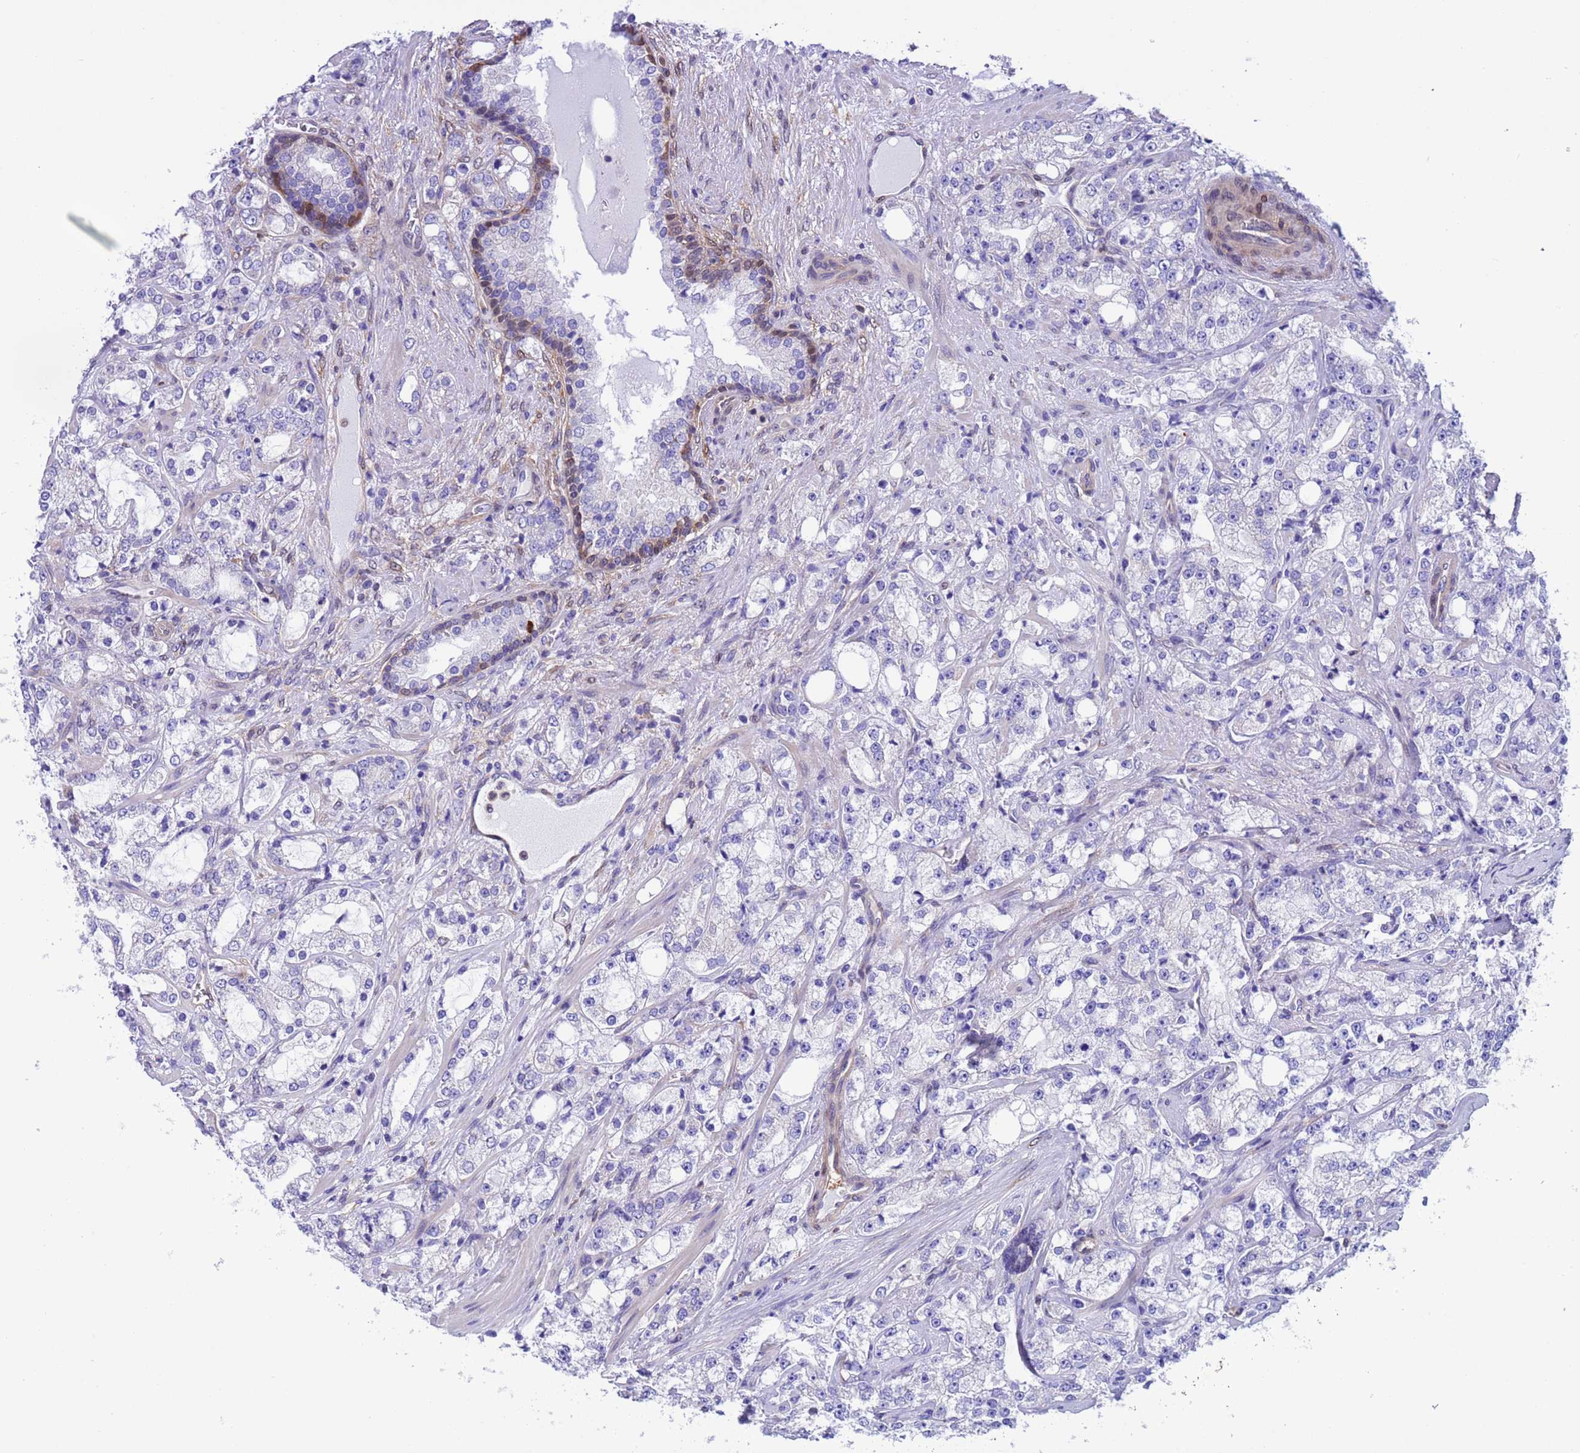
{"staining": {"intensity": "negative", "quantity": "none", "location": "none"}, "tissue": "prostate cancer", "cell_type": "Tumor cells", "image_type": "cancer", "snomed": [{"axis": "morphology", "description": "Adenocarcinoma, High grade"}, {"axis": "topography", "description": "Prostate"}], "caption": "DAB (3,3'-diaminobenzidine) immunohistochemical staining of adenocarcinoma (high-grade) (prostate) reveals no significant staining in tumor cells.", "gene": "C6orf47", "patient": {"sex": "male", "age": 64}}